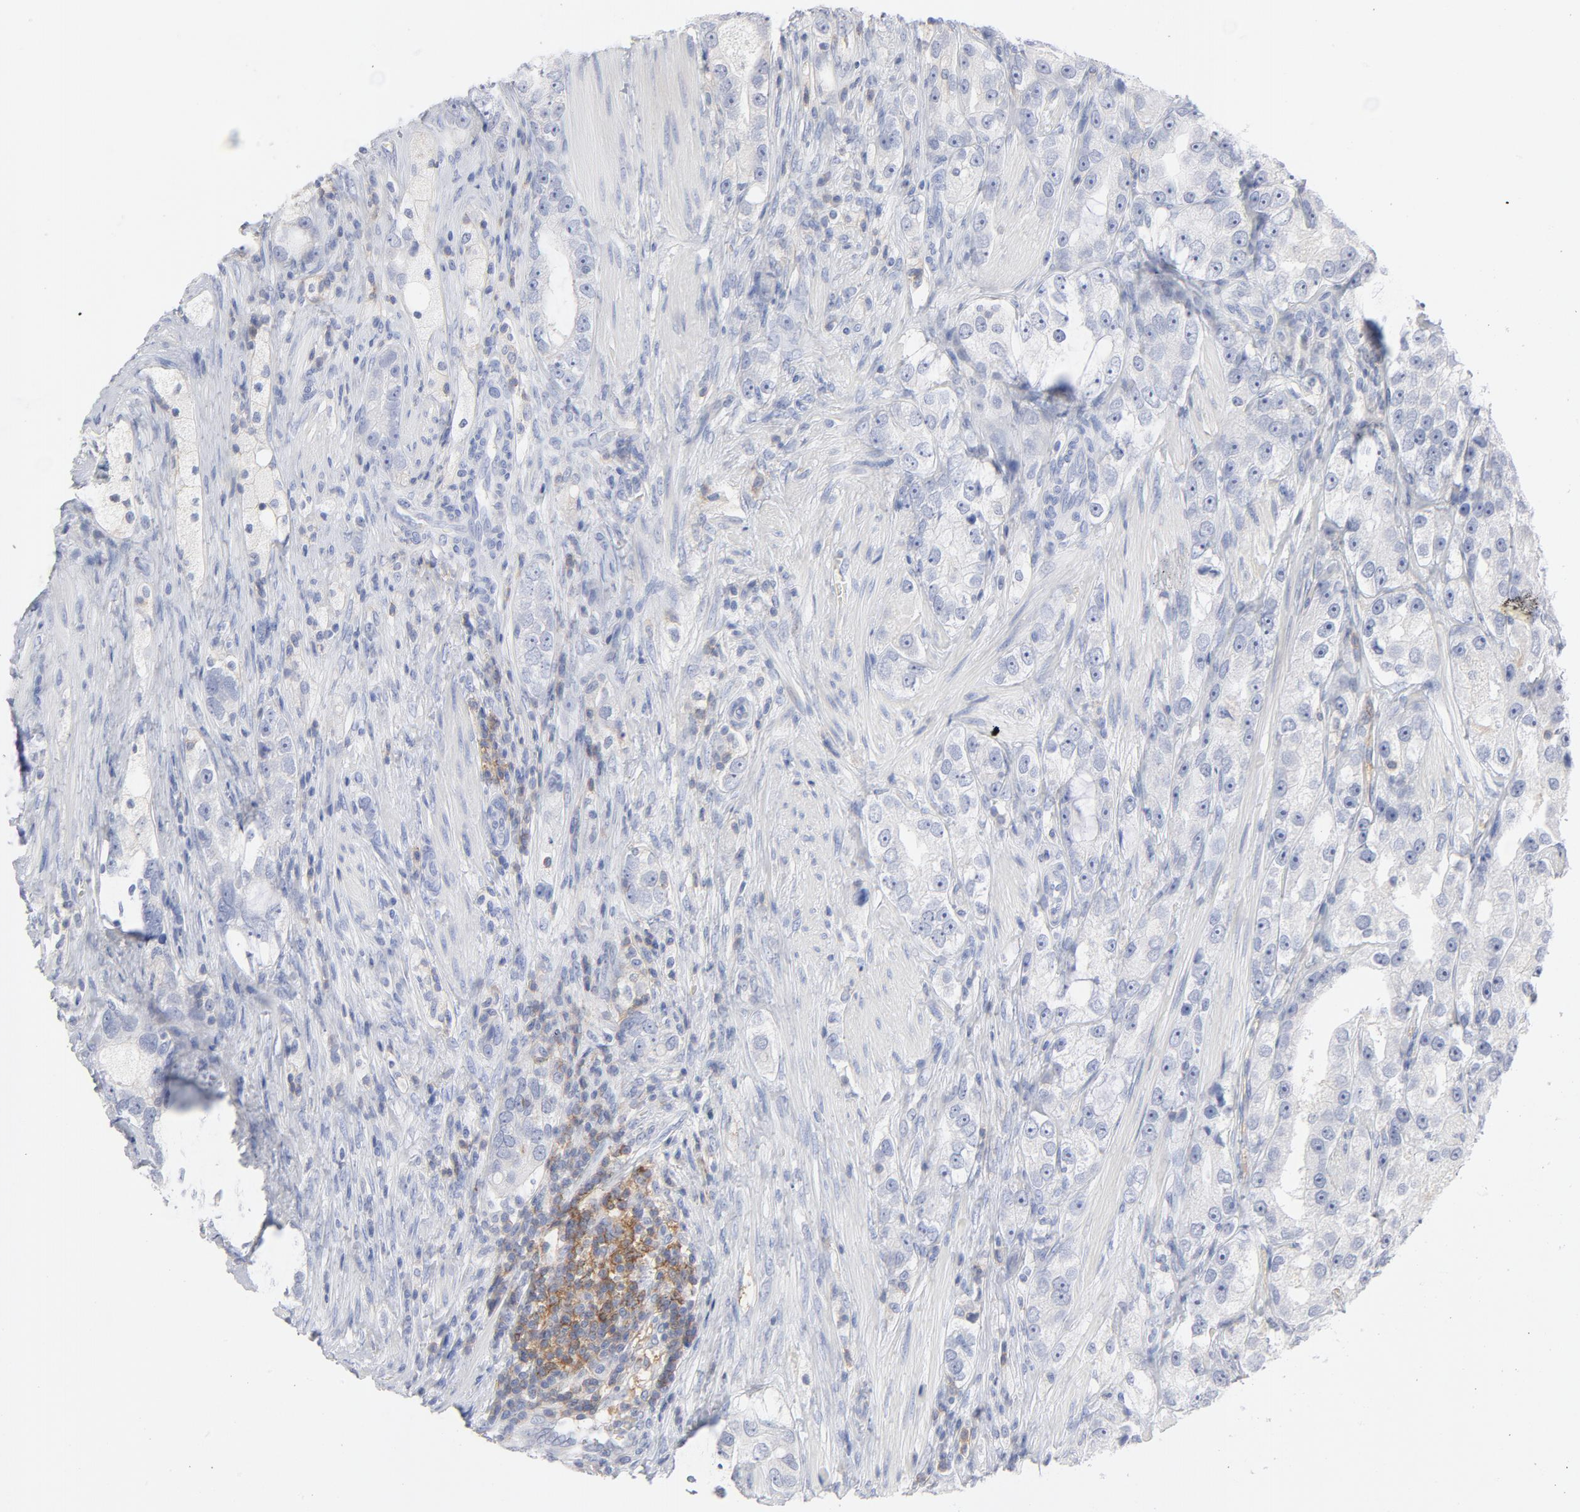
{"staining": {"intensity": "negative", "quantity": "none", "location": "none"}, "tissue": "prostate cancer", "cell_type": "Tumor cells", "image_type": "cancer", "snomed": [{"axis": "morphology", "description": "Adenocarcinoma, High grade"}, {"axis": "topography", "description": "Prostate"}], "caption": "A high-resolution histopathology image shows IHC staining of prostate cancer, which displays no significant staining in tumor cells. (DAB IHC visualized using brightfield microscopy, high magnification).", "gene": "P2RY8", "patient": {"sex": "male", "age": 63}}